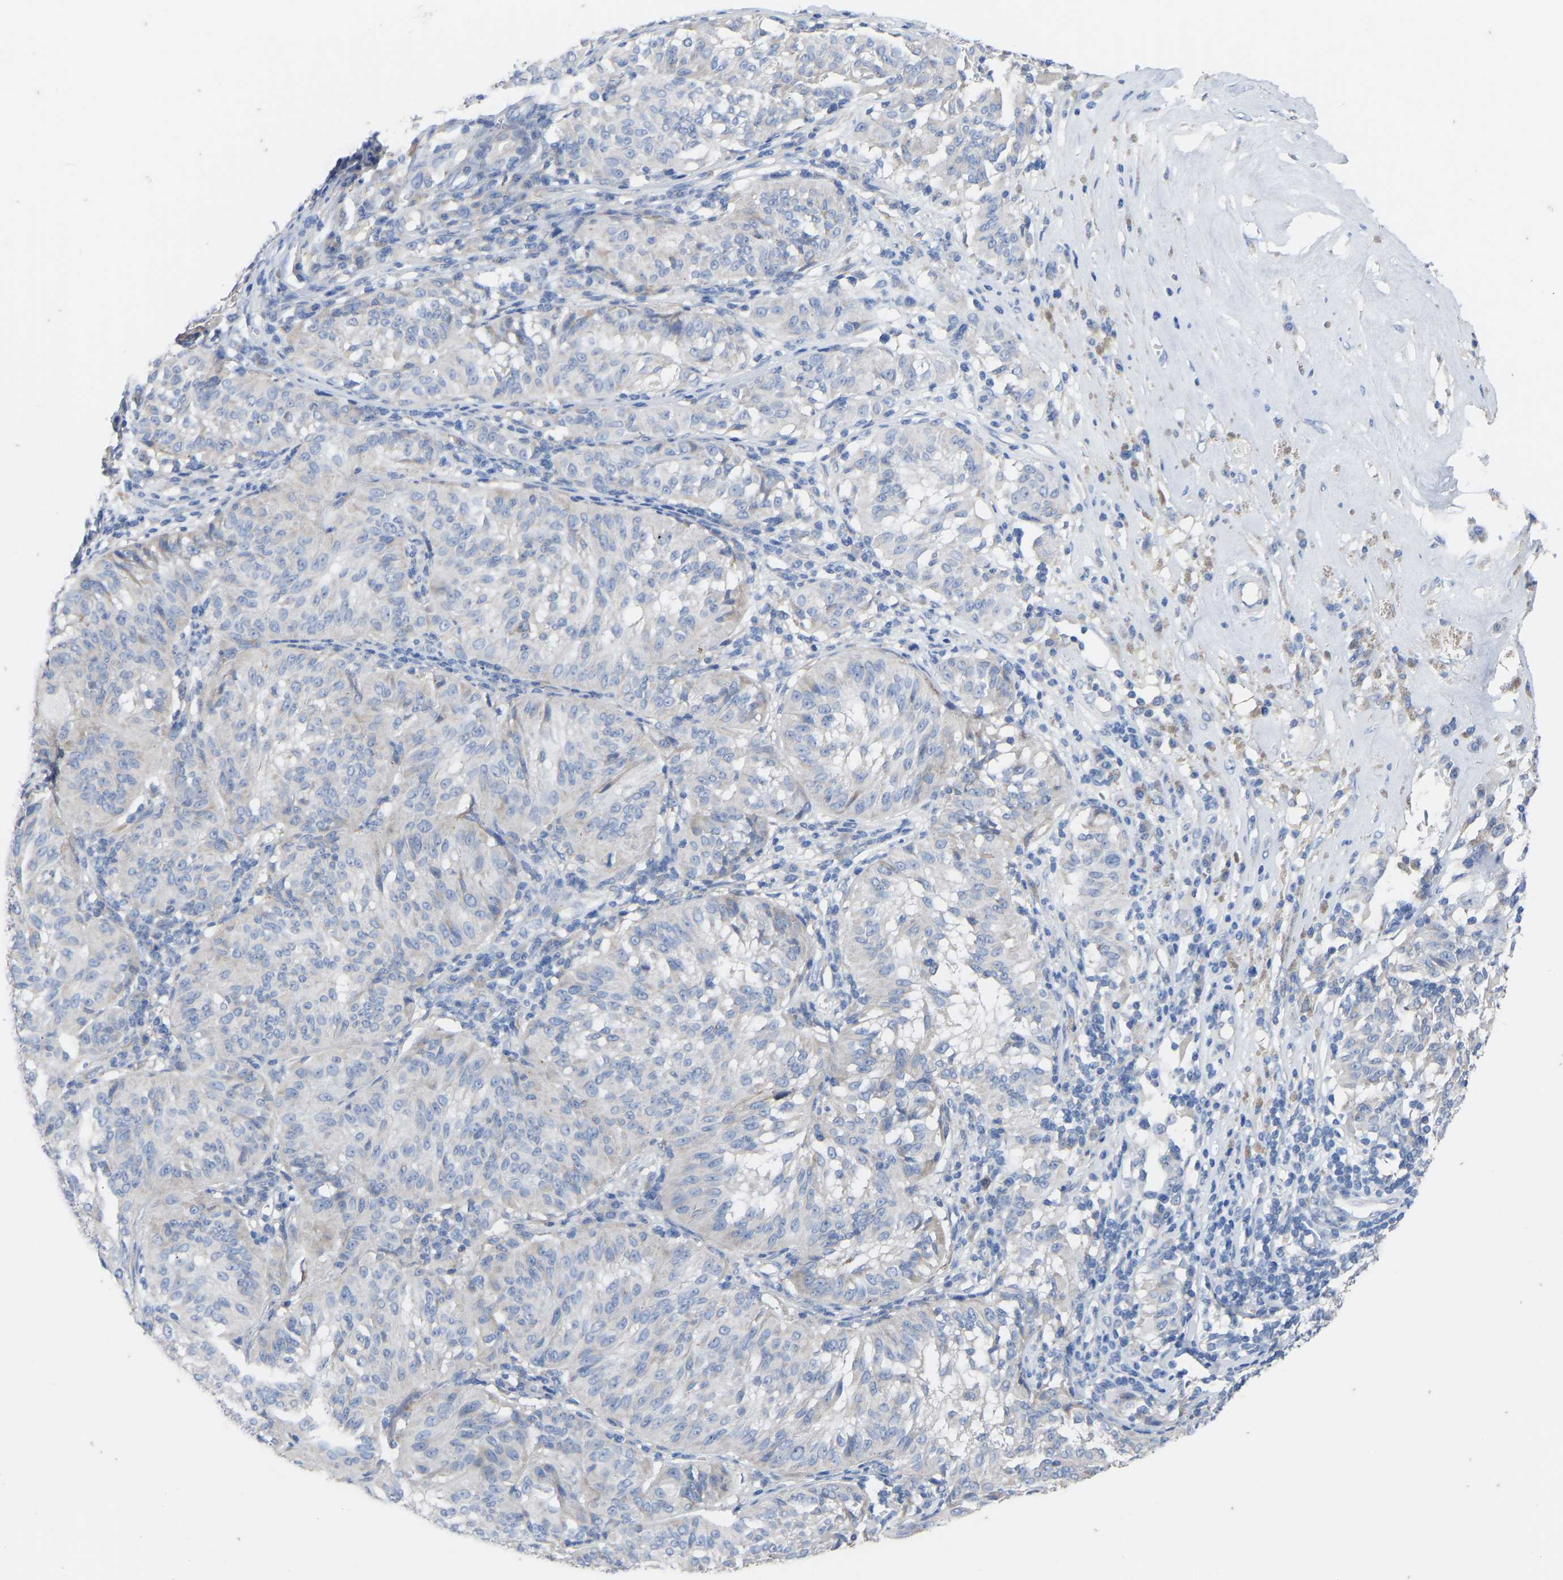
{"staining": {"intensity": "negative", "quantity": "none", "location": "none"}, "tissue": "melanoma", "cell_type": "Tumor cells", "image_type": "cancer", "snomed": [{"axis": "morphology", "description": "Malignant melanoma, NOS"}, {"axis": "topography", "description": "Skin"}], "caption": "Immunohistochemistry (IHC) of human malignant melanoma shows no staining in tumor cells.", "gene": "OLIG2", "patient": {"sex": "female", "age": 72}}